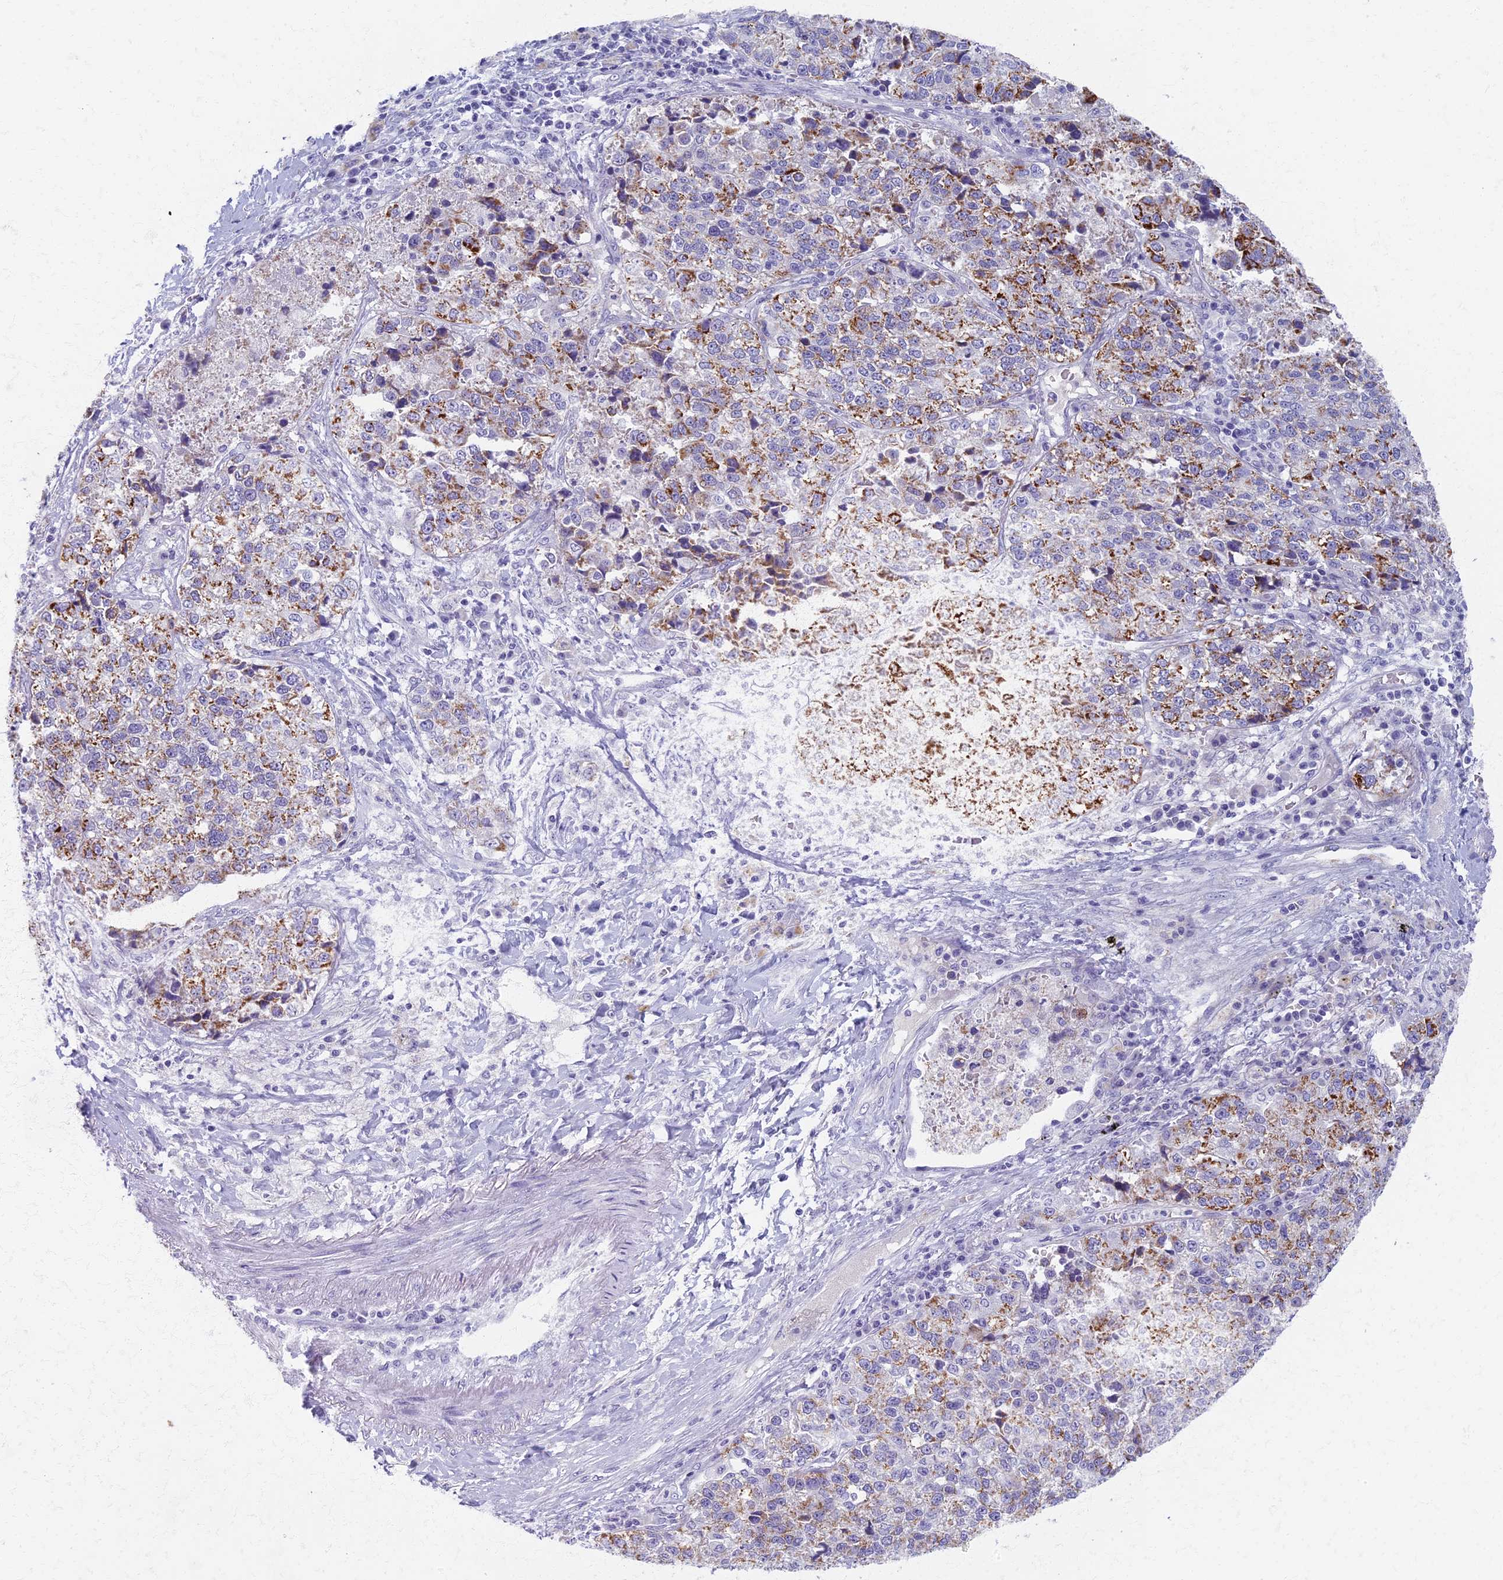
{"staining": {"intensity": "moderate", "quantity": "25%-75%", "location": "cytoplasmic/membranous"}, "tissue": "lung cancer", "cell_type": "Tumor cells", "image_type": "cancer", "snomed": [{"axis": "morphology", "description": "Adenocarcinoma, NOS"}, {"axis": "topography", "description": "Lung"}], "caption": "Adenocarcinoma (lung) tissue exhibits moderate cytoplasmic/membranous positivity in approximately 25%-75% of tumor cells", "gene": "AP4E1", "patient": {"sex": "male", "age": 49}}